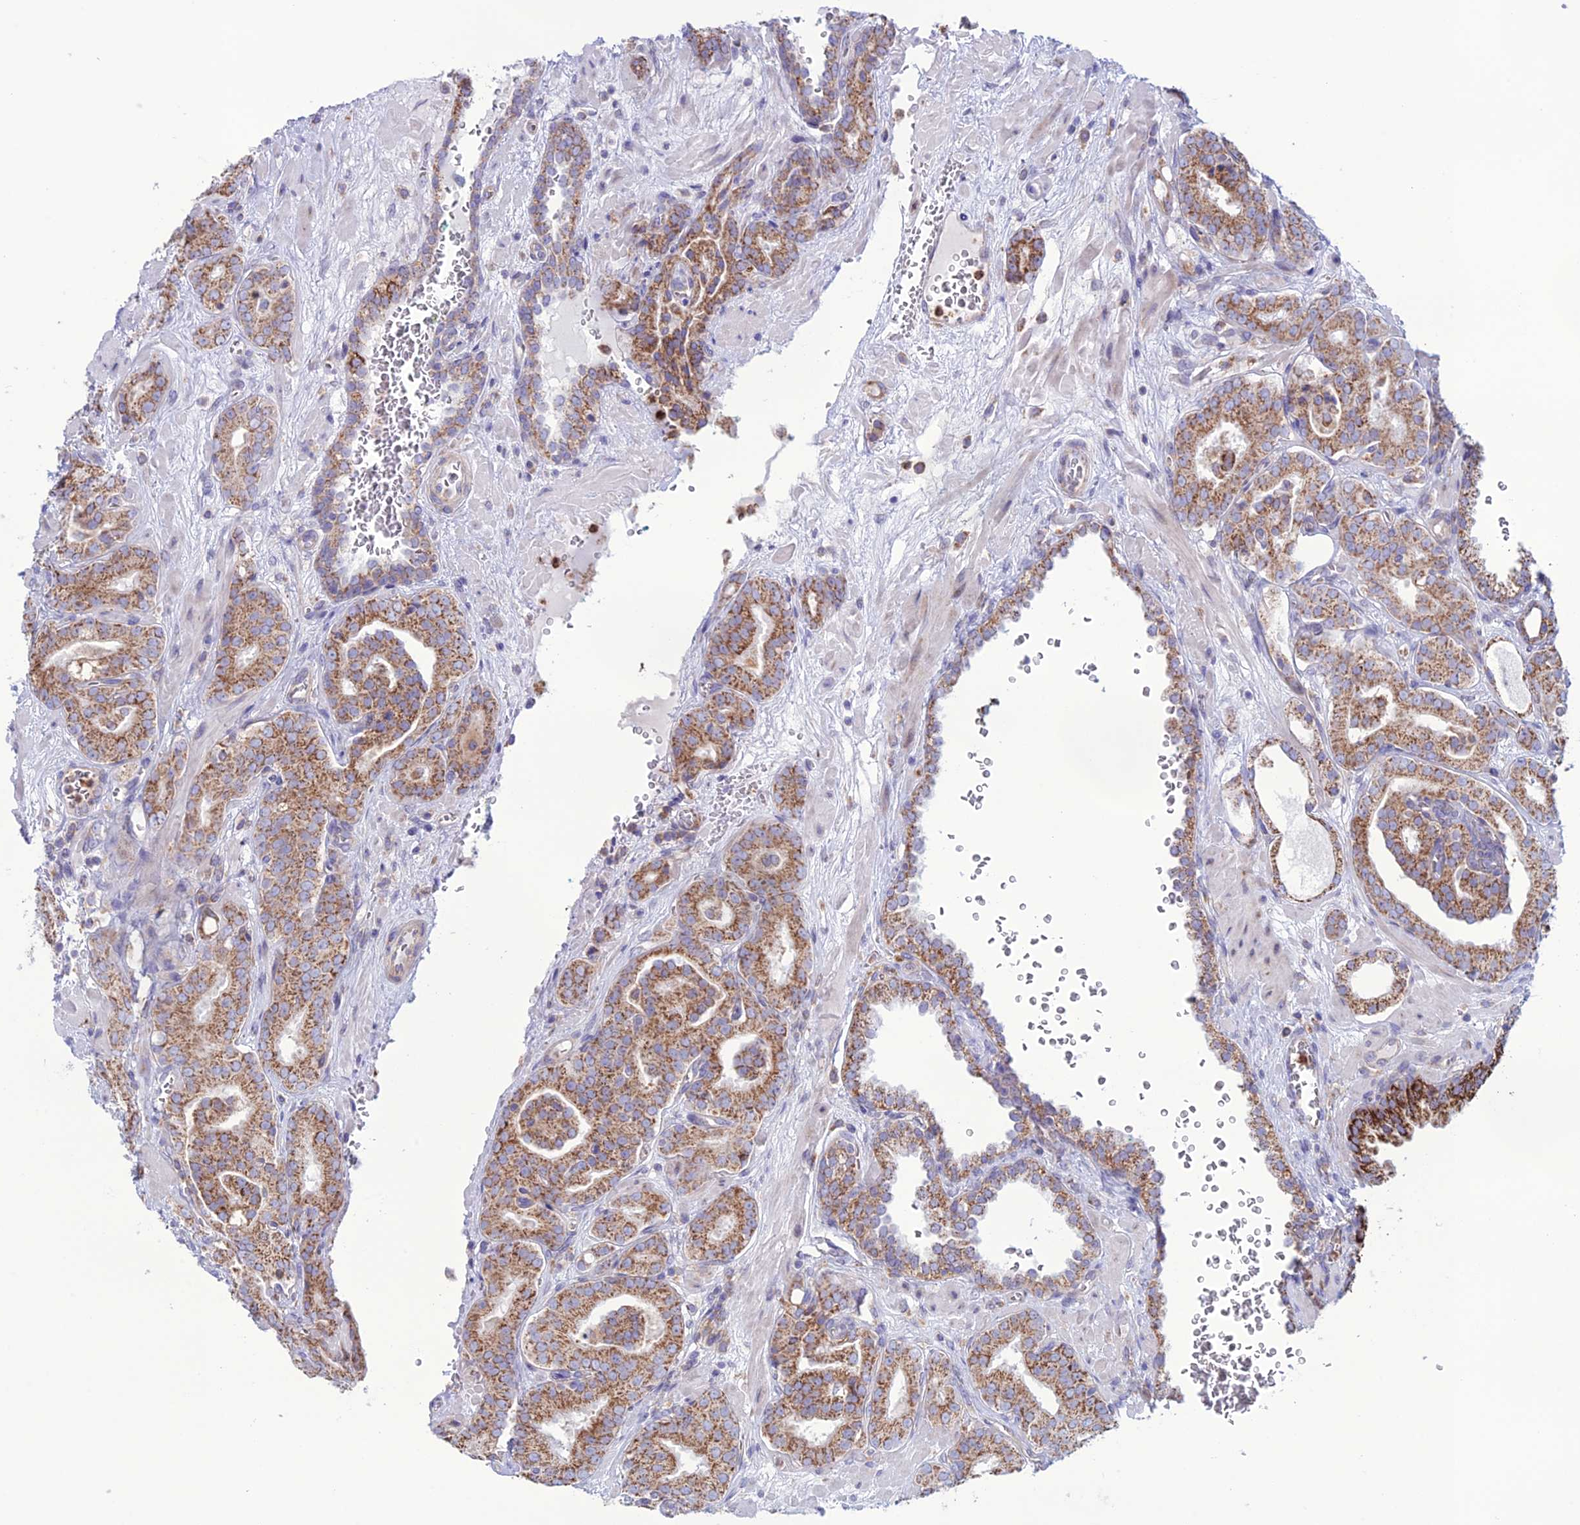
{"staining": {"intensity": "moderate", "quantity": ">75%", "location": "cytoplasmic/membranous"}, "tissue": "prostate cancer", "cell_type": "Tumor cells", "image_type": "cancer", "snomed": [{"axis": "morphology", "description": "Adenocarcinoma, High grade"}, {"axis": "topography", "description": "Prostate"}], "caption": "A medium amount of moderate cytoplasmic/membranous expression is identified in about >75% of tumor cells in prostate high-grade adenocarcinoma tissue. (brown staining indicates protein expression, while blue staining denotes nuclei).", "gene": "CLCN7", "patient": {"sex": "male", "age": 66}}